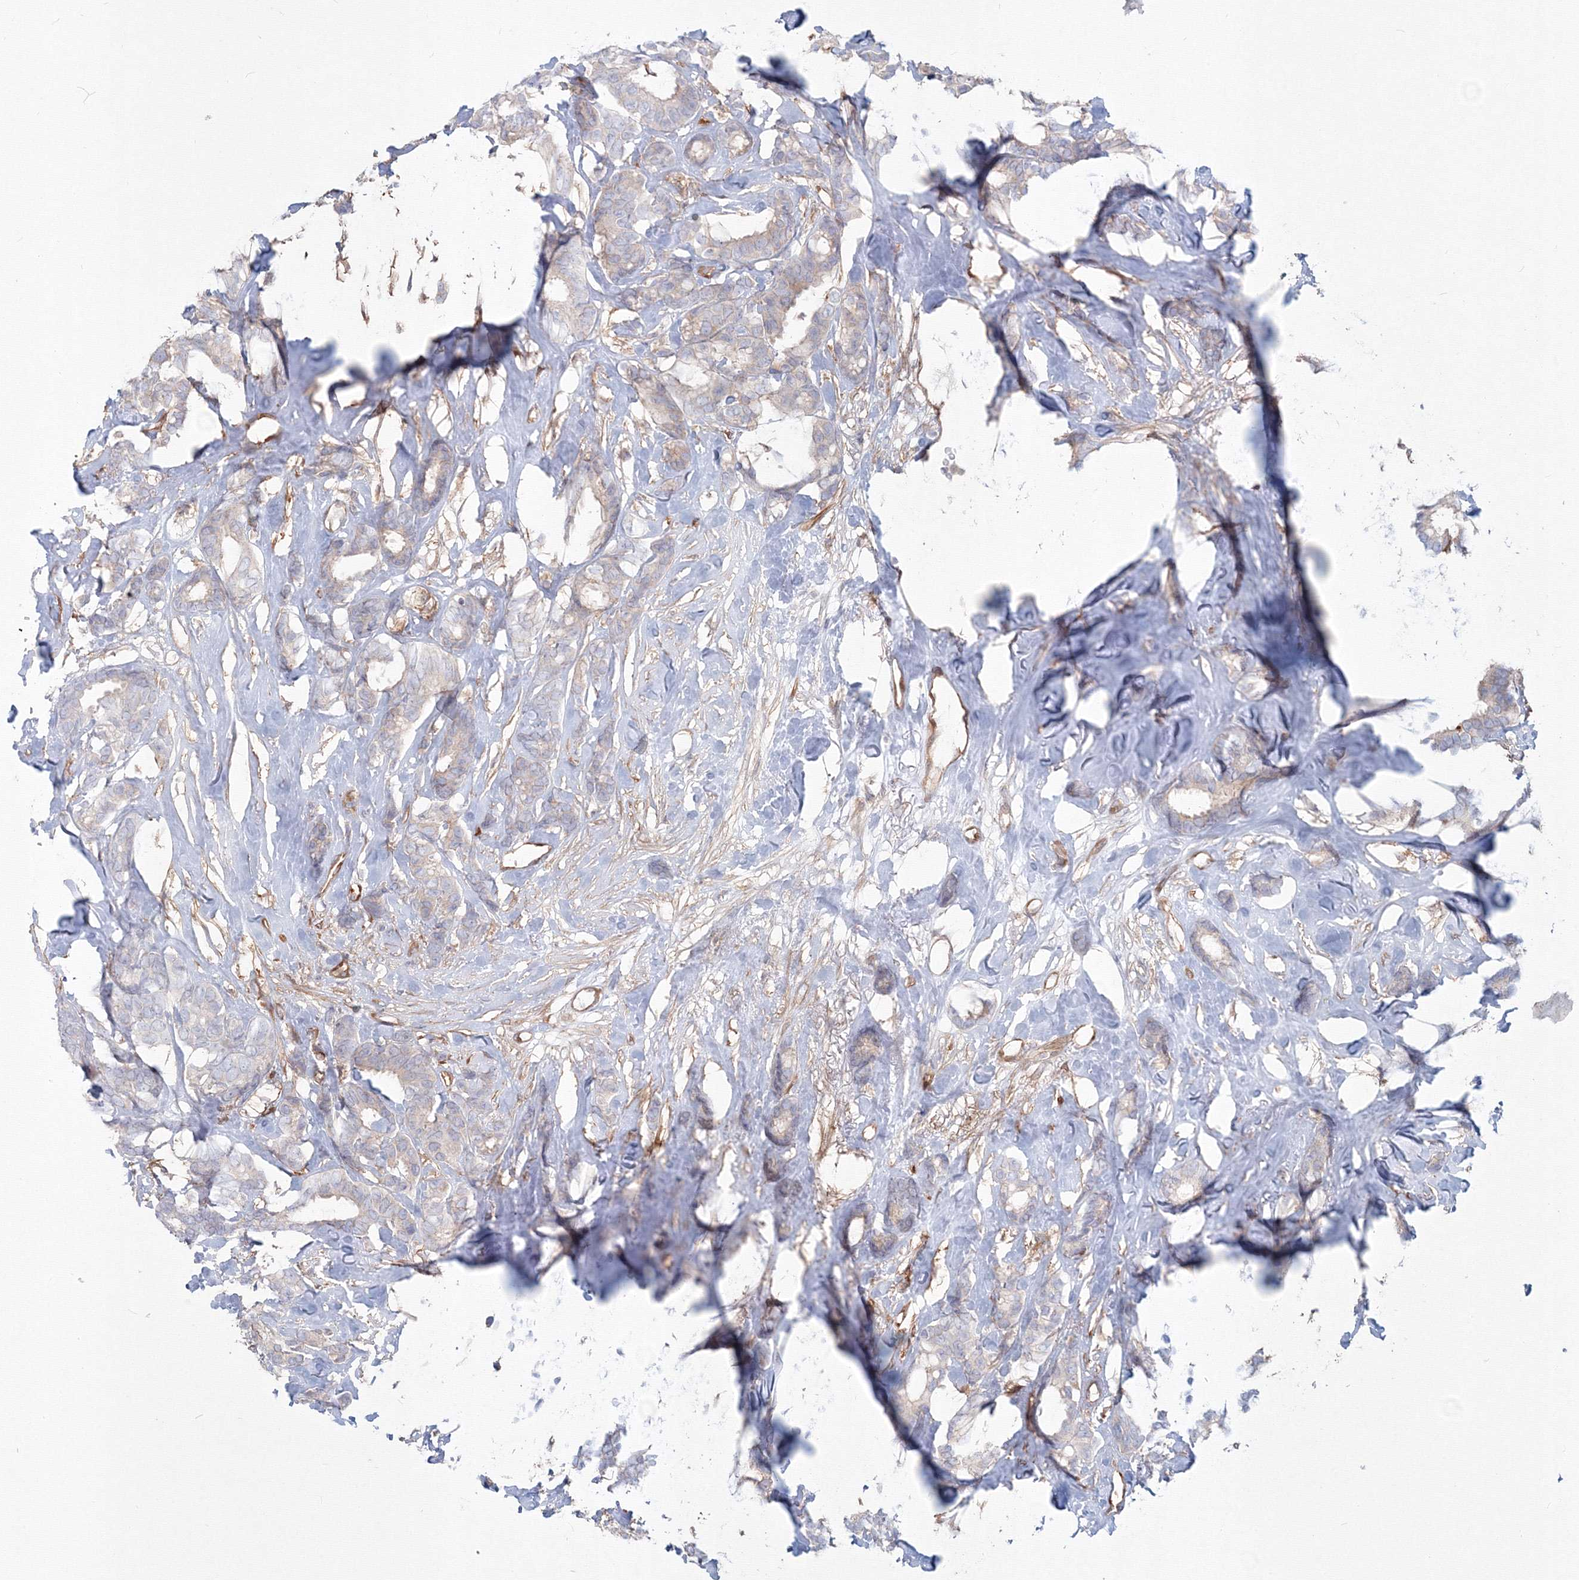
{"staining": {"intensity": "negative", "quantity": "none", "location": "none"}, "tissue": "breast cancer", "cell_type": "Tumor cells", "image_type": "cancer", "snomed": [{"axis": "morphology", "description": "Duct carcinoma"}, {"axis": "topography", "description": "Breast"}], "caption": "This is an immunohistochemistry (IHC) histopathology image of breast cancer. There is no staining in tumor cells.", "gene": "SH3PXD2A", "patient": {"sex": "female", "age": 87}}